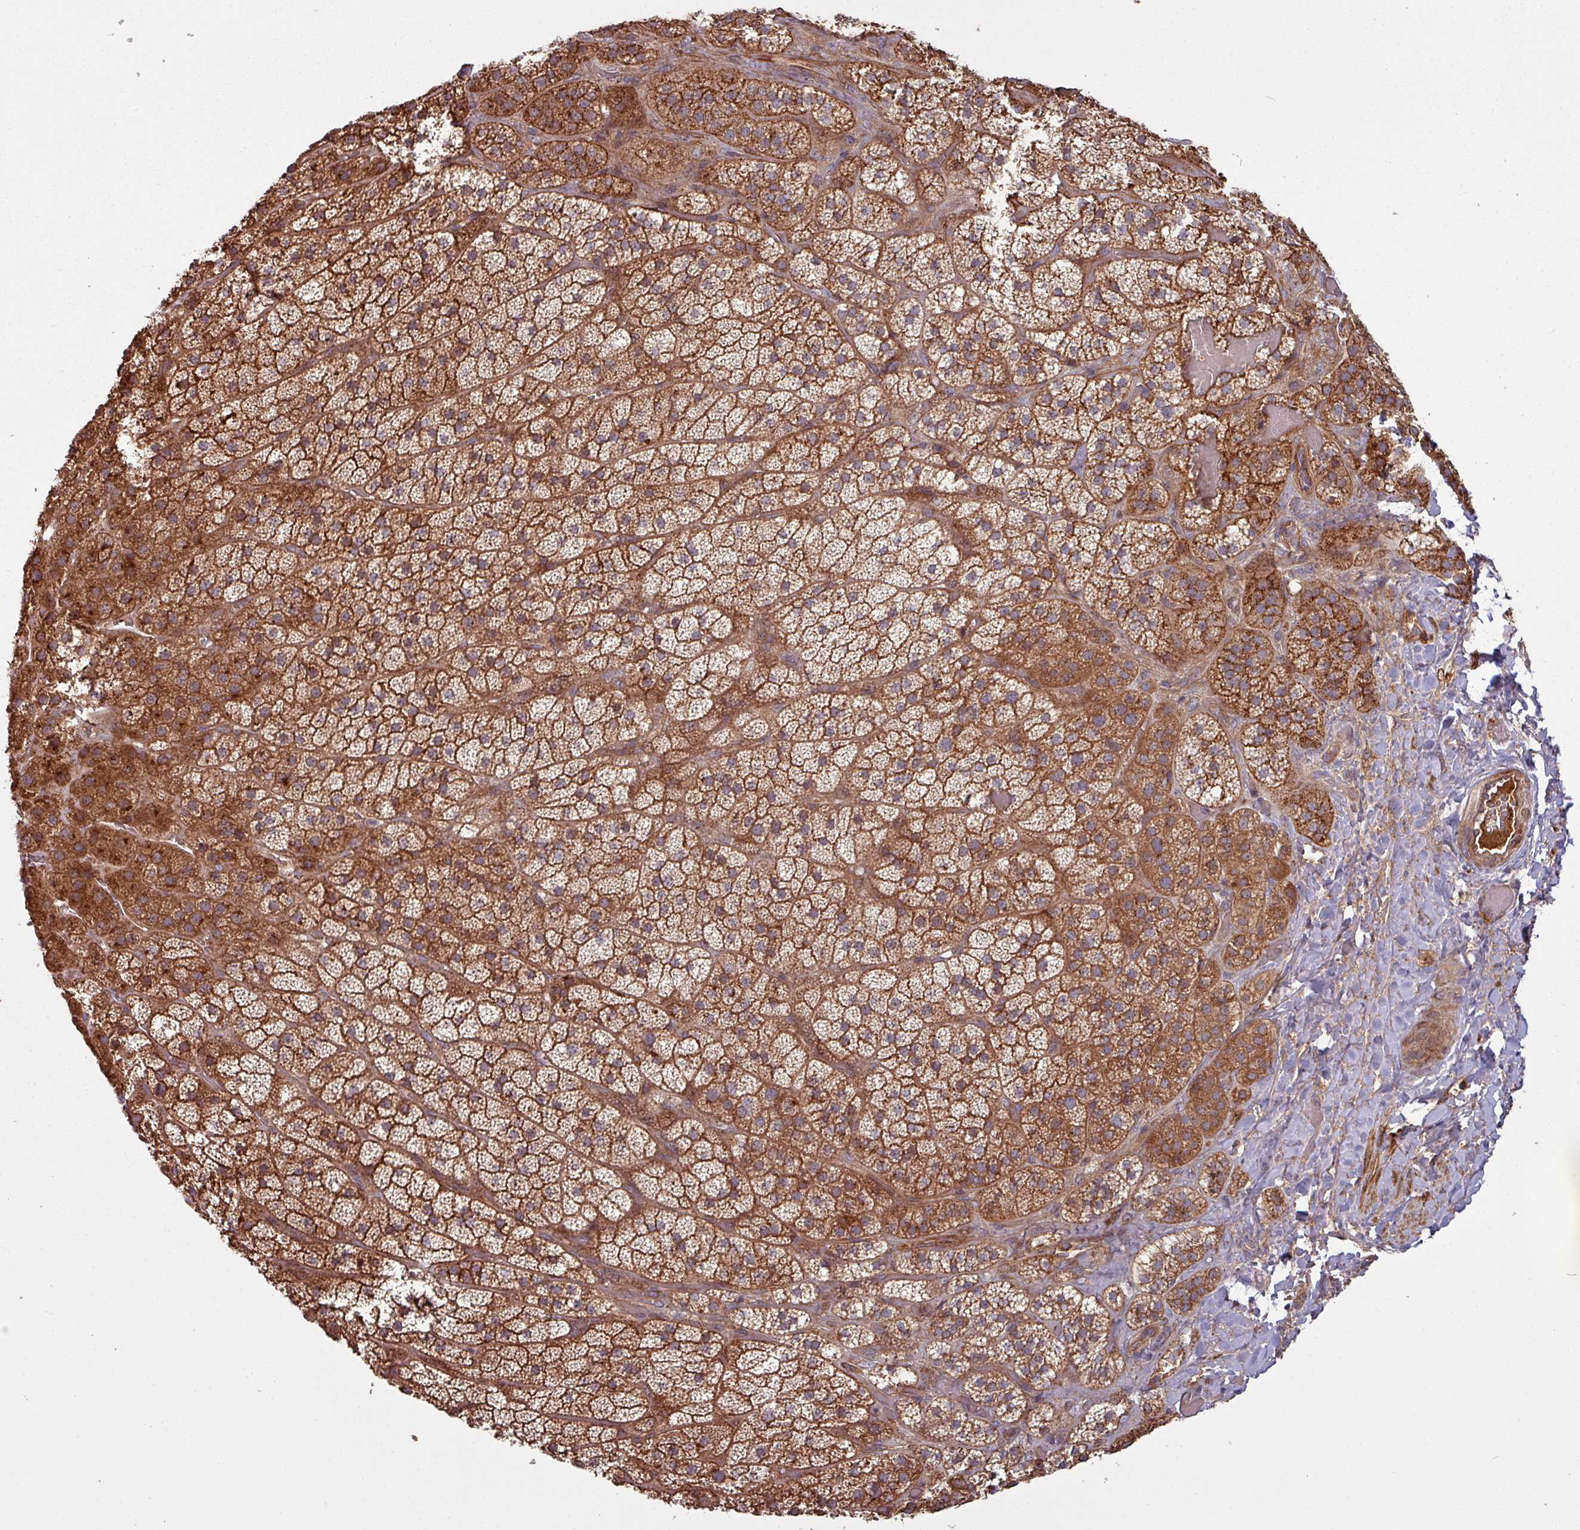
{"staining": {"intensity": "strong", "quantity": ">75%", "location": "cytoplasmic/membranous"}, "tissue": "adrenal gland", "cell_type": "Glandular cells", "image_type": "normal", "snomed": [{"axis": "morphology", "description": "Normal tissue, NOS"}, {"axis": "topography", "description": "Adrenal gland"}], "caption": "This photomicrograph shows immunohistochemistry (IHC) staining of benign human adrenal gland, with high strong cytoplasmic/membranous staining in about >75% of glandular cells.", "gene": "SNRNP25", "patient": {"sex": "male", "age": 57}}